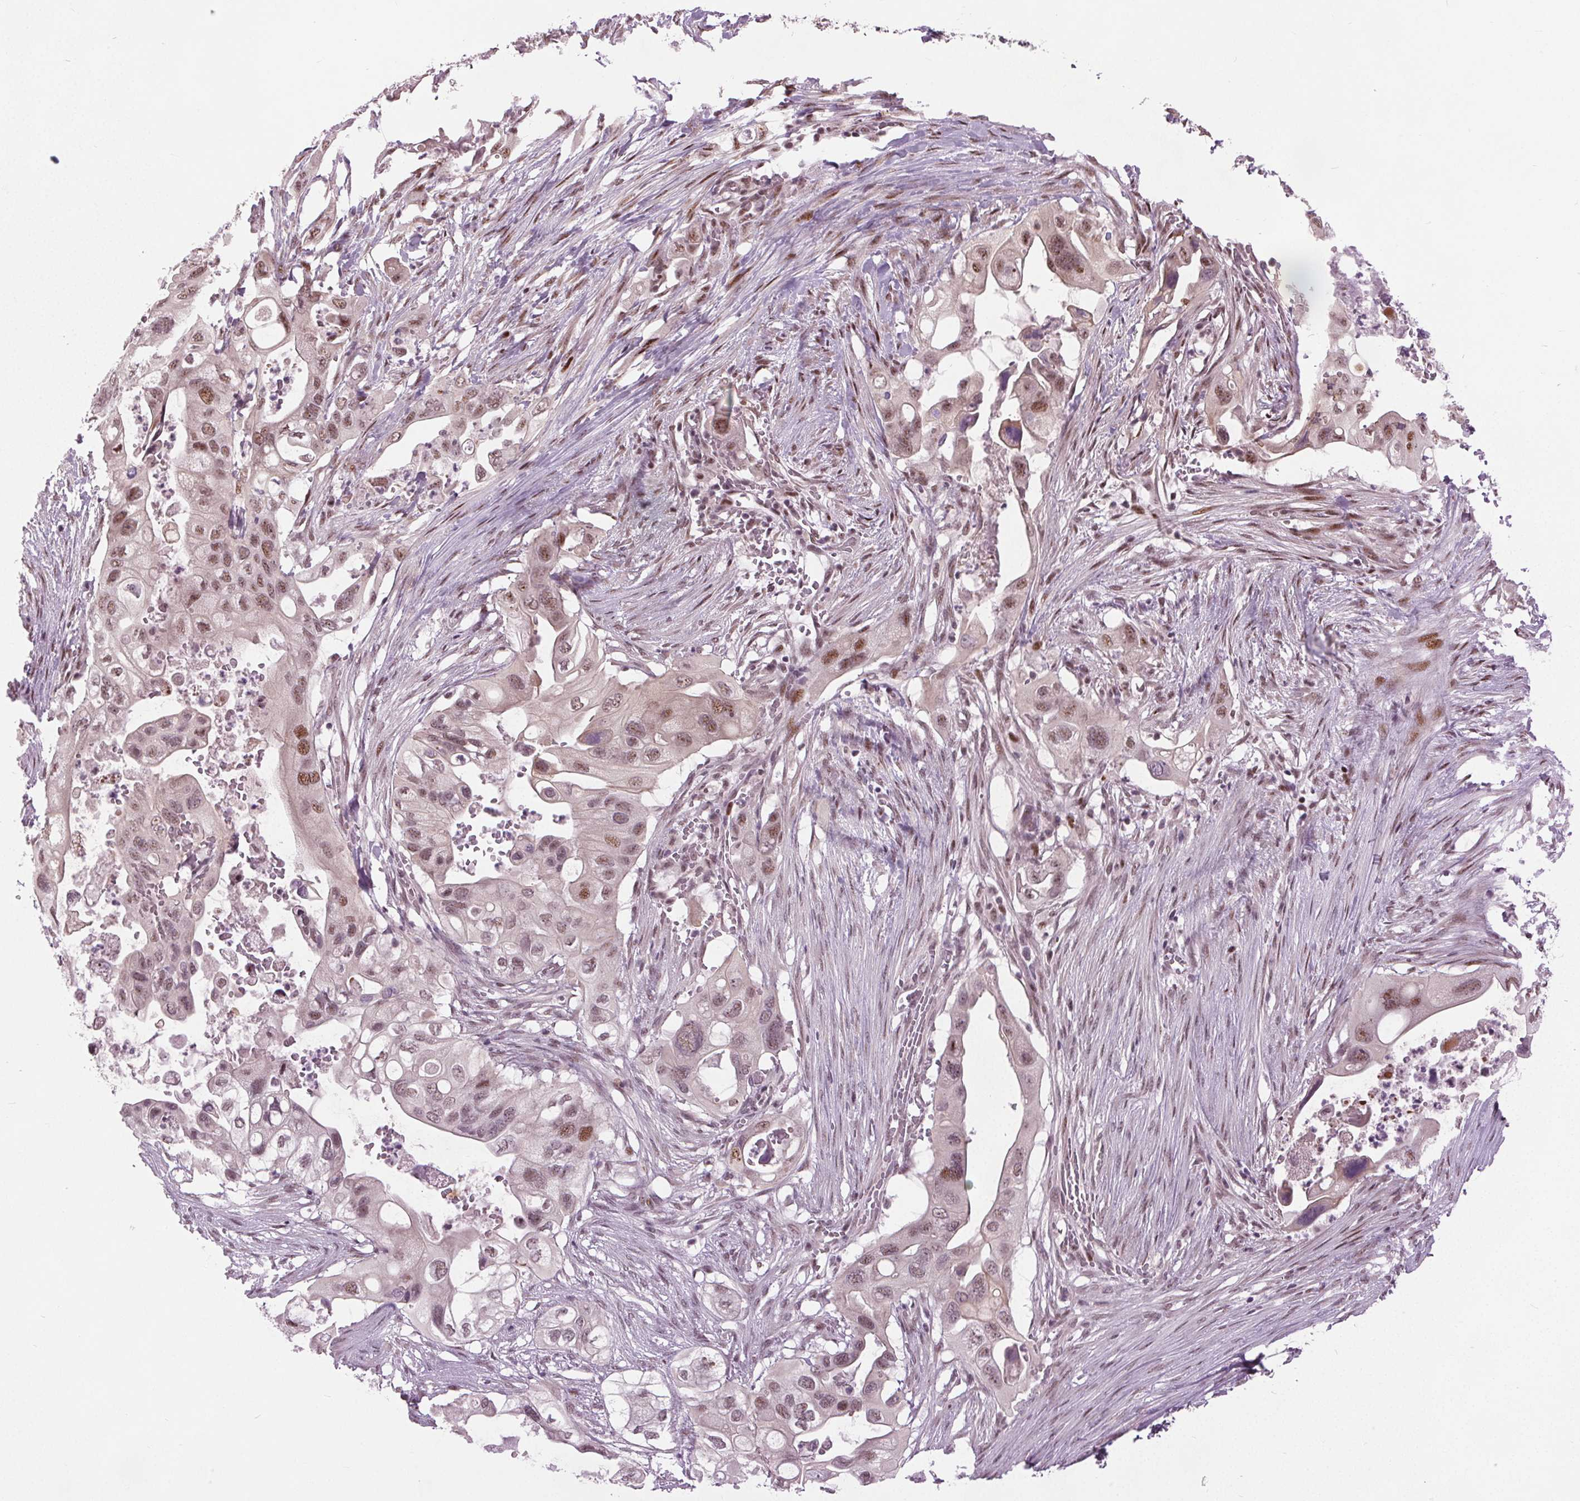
{"staining": {"intensity": "moderate", "quantity": ">75%", "location": "nuclear"}, "tissue": "pancreatic cancer", "cell_type": "Tumor cells", "image_type": "cancer", "snomed": [{"axis": "morphology", "description": "Adenocarcinoma, NOS"}, {"axis": "topography", "description": "Pancreas"}], "caption": "Immunohistochemical staining of adenocarcinoma (pancreatic) reveals medium levels of moderate nuclear positivity in approximately >75% of tumor cells.", "gene": "TTC34", "patient": {"sex": "female", "age": 72}}